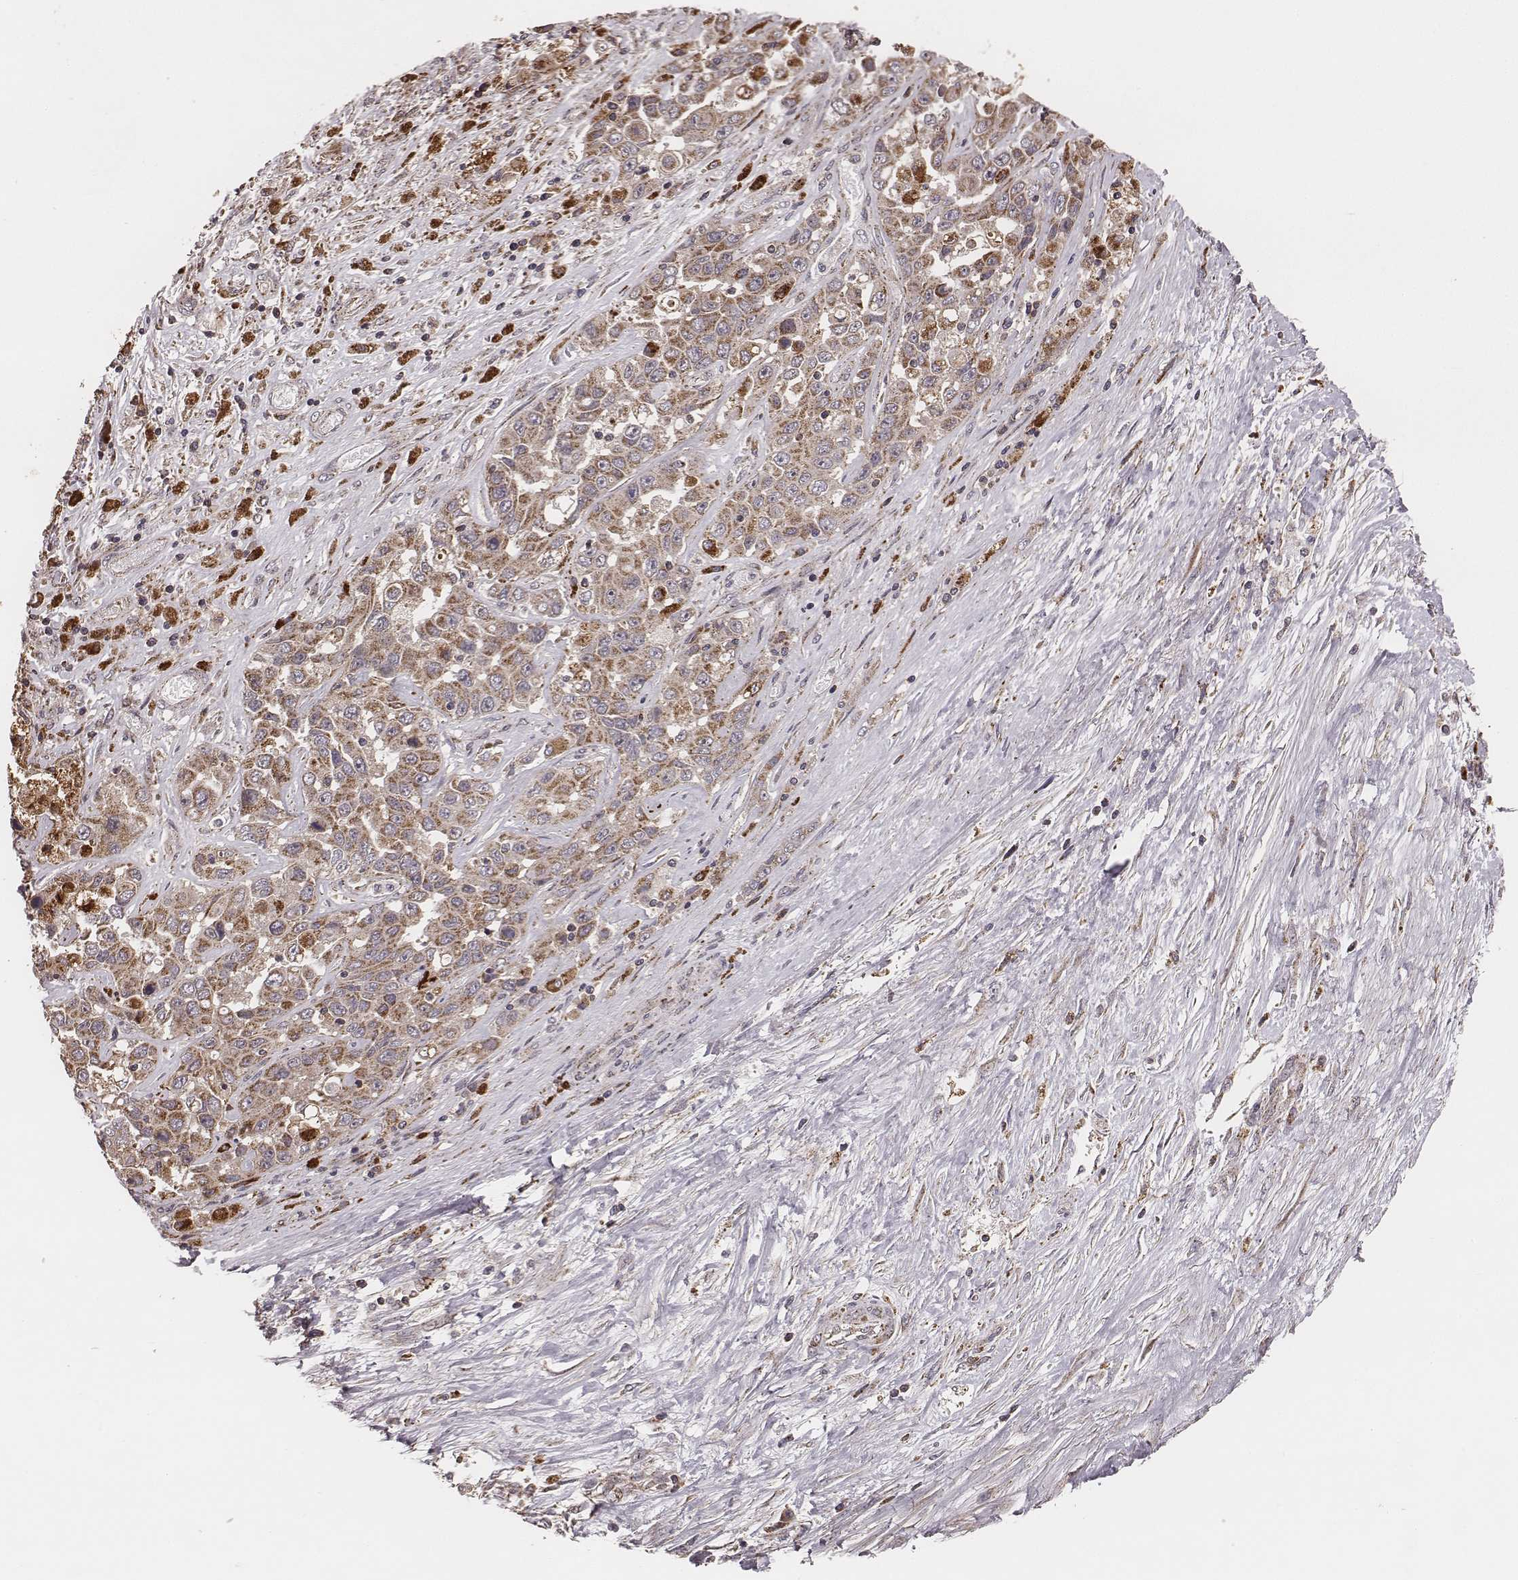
{"staining": {"intensity": "moderate", "quantity": ">75%", "location": "cytoplasmic/membranous"}, "tissue": "liver cancer", "cell_type": "Tumor cells", "image_type": "cancer", "snomed": [{"axis": "morphology", "description": "Cholangiocarcinoma"}, {"axis": "topography", "description": "Liver"}], "caption": "Cholangiocarcinoma (liver) was stained to show a protein in brown. There is medium levels of moderate cytoplasmic/membranous positivity in about >75% of tumor cells.", "gene": "ZDHHC21", "patient": {"sex": "female", "age": 52}}